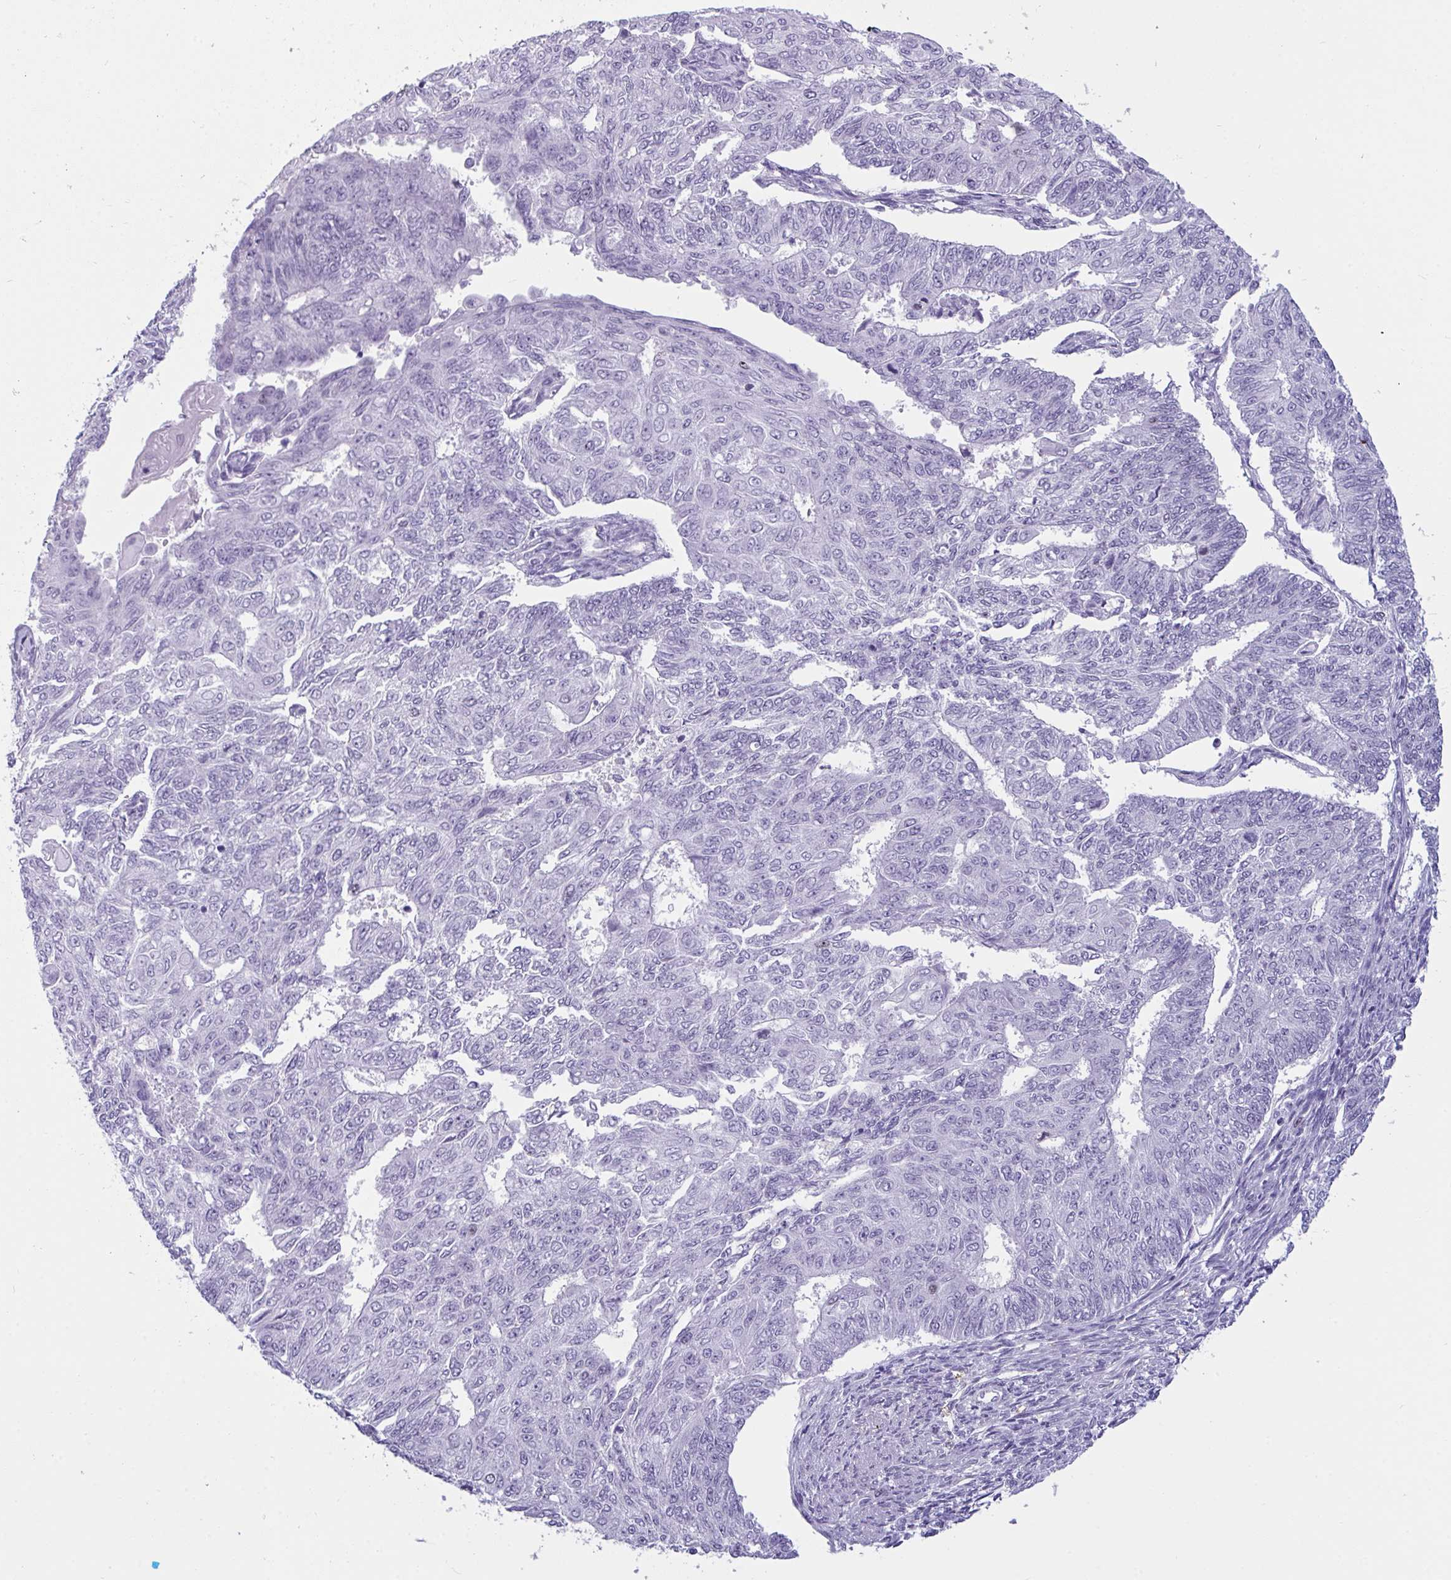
{"staining": {"intensity": "negative", "quantity": "none", "location": "none"}, "tissue": "endometrial cancer", "cell_type": "Tumor cells", "image_type": "cancer", "snomed": [{"axis": "morphology", "description": "Adenocarcinoma, NOS"}, {"axis": "topography", "description": "Endometrium"}], "caption": "Protein analysis of endometrial adenocarcinoma reveals no significant positivity in tumor cells. The staining is performed using DAB (3,3'-diaminobenzidine) brown chromogen with nuclei counter-stained in using hematoxylin.", "gene": "SUZ12", "patient": {"sex": "female", "age": 32}}